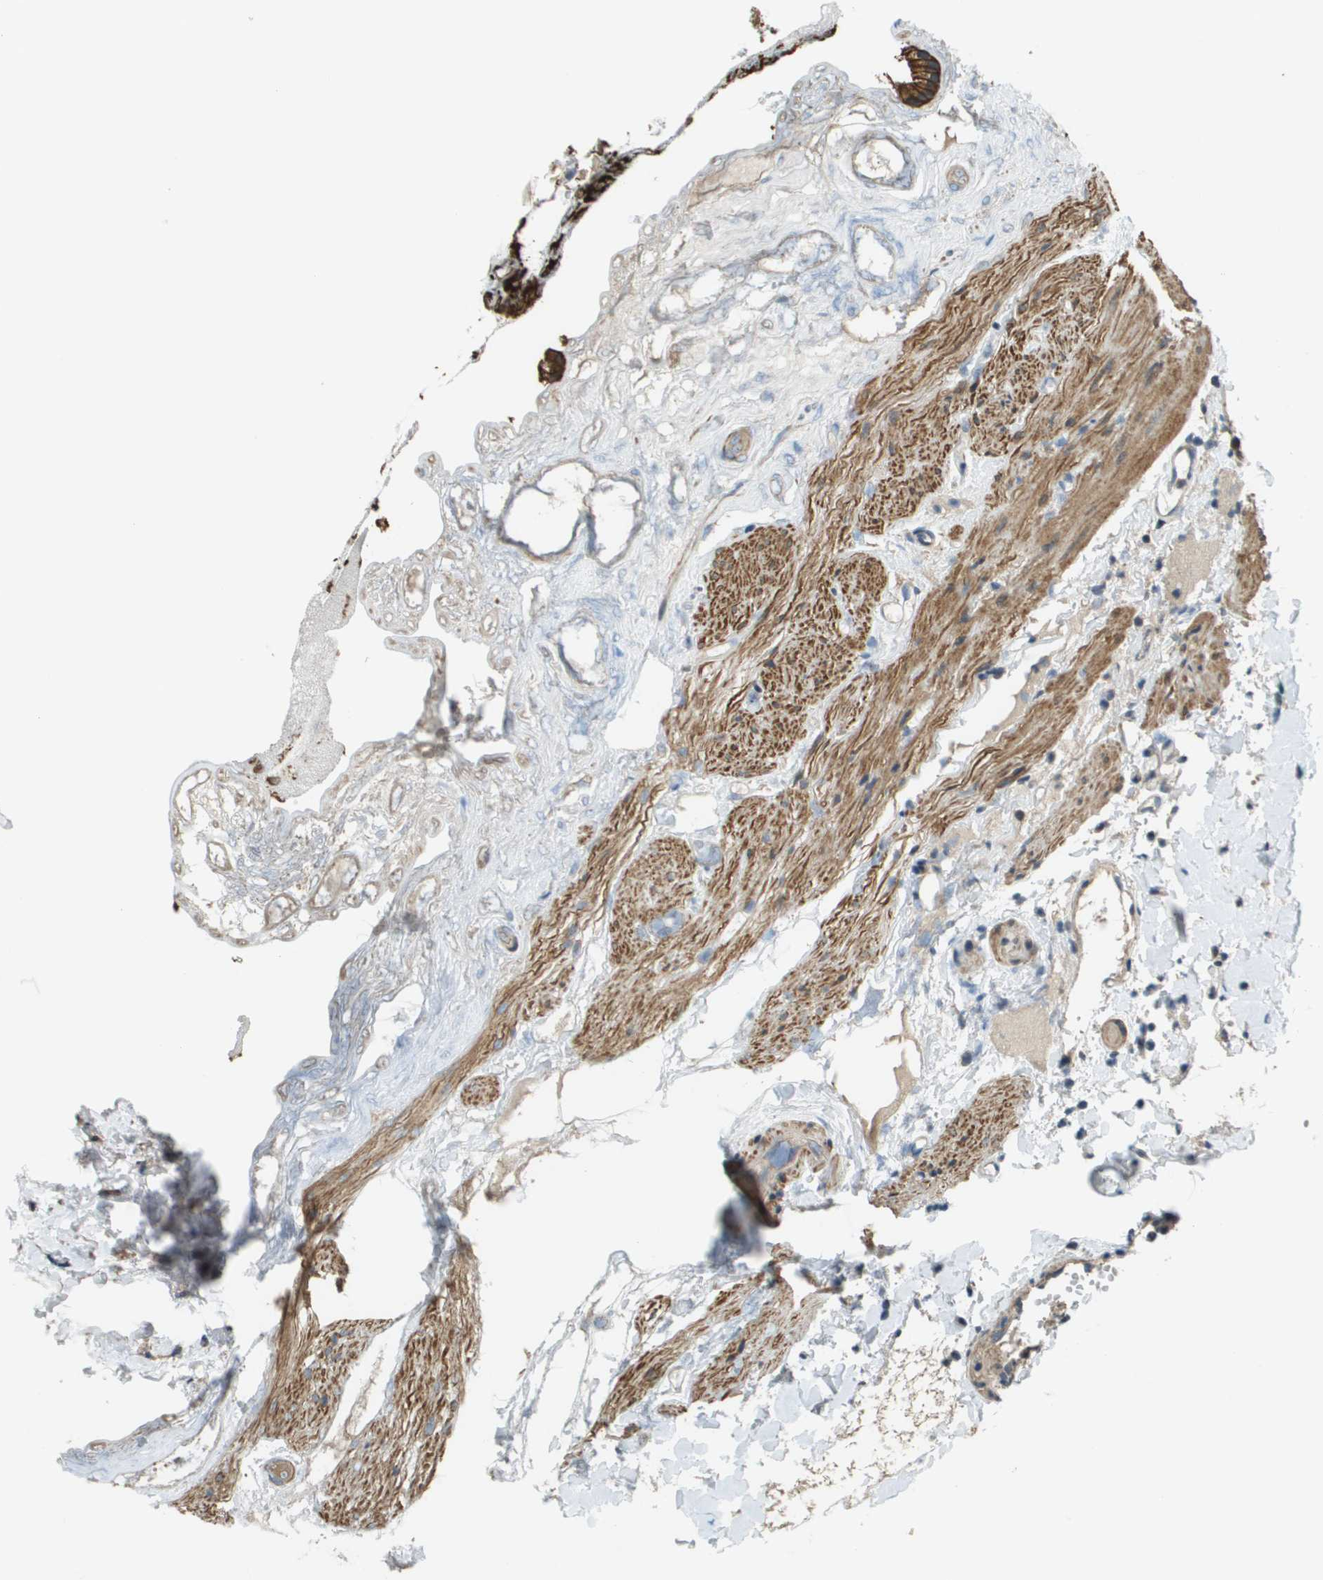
{"staining": {"intensity": "strong", "quantity": ">75%", "location": "cytoplasmic/membranous"}, "tissue": "gallbladder", "cell_type": "Glandular cells", "image_type": "normal", "snomed": [{"axis": "morphology", "description": "Normal tissue, NOS"}, {"axis": "topography", "description": "Gallbladder"}], "caption": "Benign gallbladder shows strong cytoplasmic/membranous positivity in about >75% of glandular cells, visualized by immunohistochemistry.", "gene": "CDKN2C", "patient": {"sex": "female", "age": 26}}